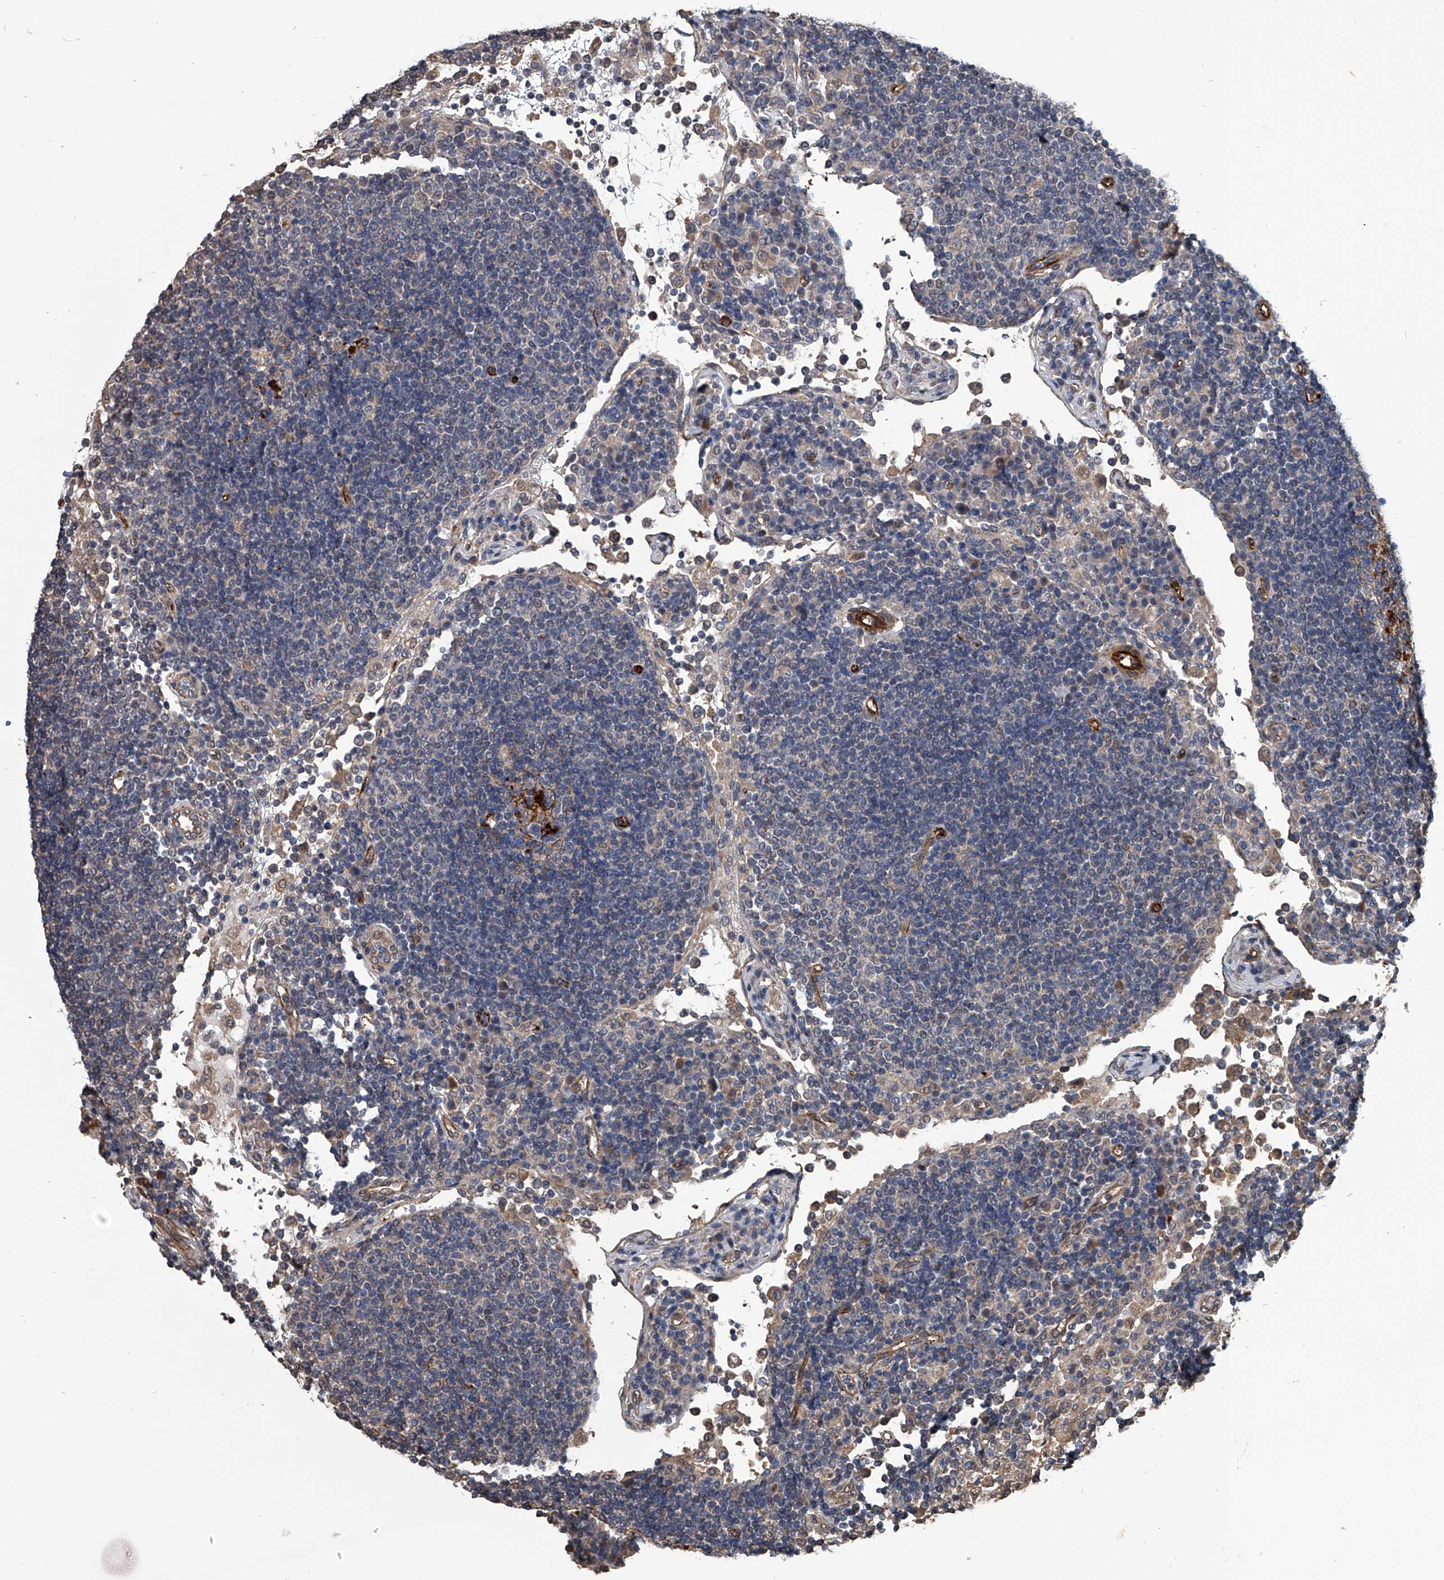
{"staining": {"intensity": "negative", "quantity": "none", "location": "none"}, "tissue": "lymph node", "cell_type": "Germinal center cells", "image_type": "normal", "snomed": [{"axis": "morphology", "description": "Normal tissue, NOS"}, {"axis": "topography", "description": "Lymph node"}], "caption": "High power microscopy histopathology image of an IHC photomicrograph of normal lymph node, revealing no significant positivity in germinal center cells.", "gene": "LDLRAD2", "patient": {"sex": "female", "age": 53}}